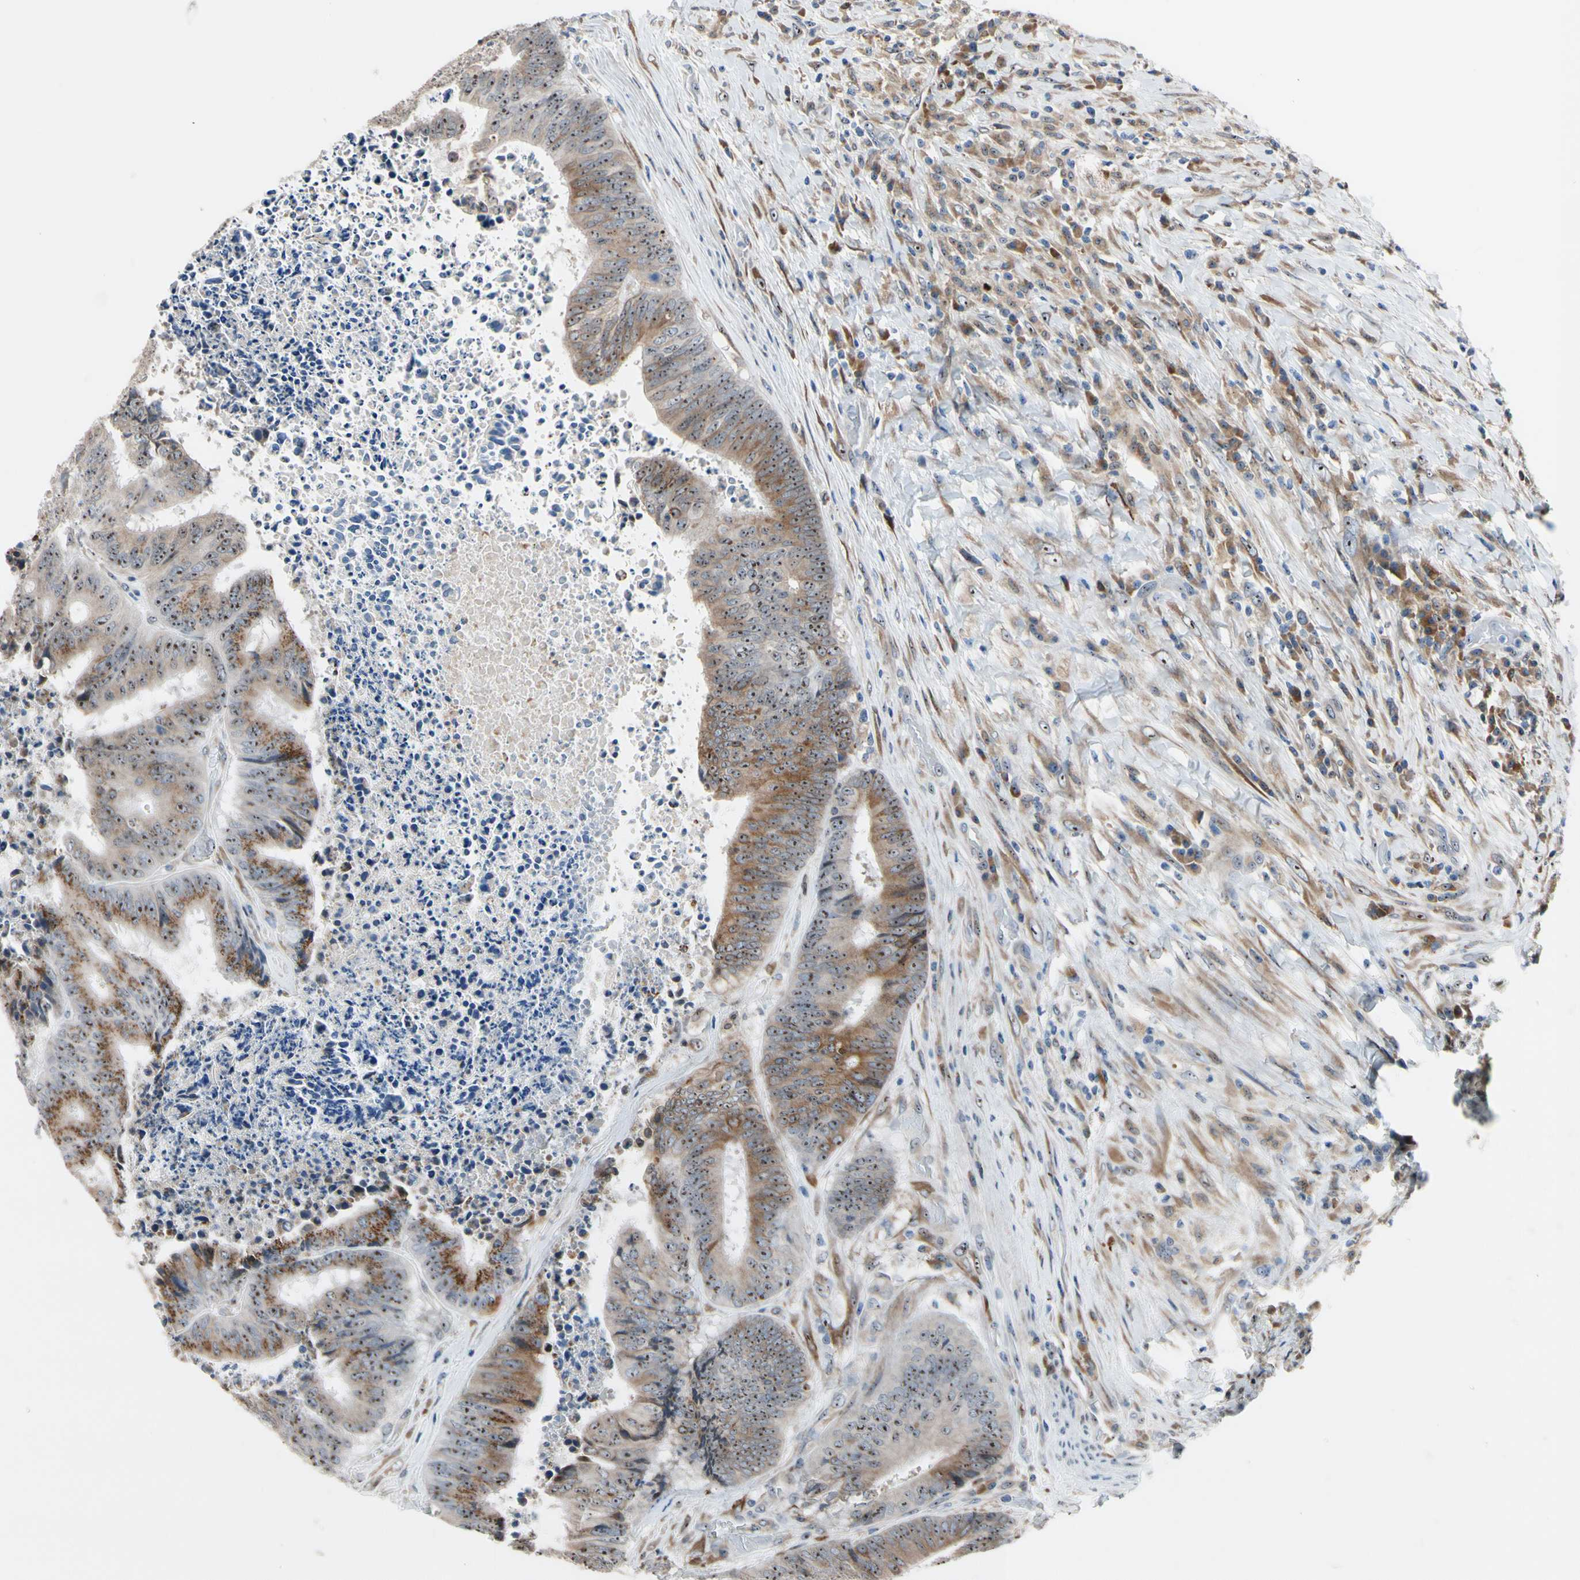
{"staining": {"intensity": "weak", "quantity": ">75%", "location": "cytoplasmic/membranous"}, "tissue": "colorectal cancer", "cell_type": "Tumor cells", "image_type": "cancer", "snomed": [{"axis": "morphology", "description": "Adenocarcinoma, NOS"}, {"axis": "topography", "description": "Rectum"}], "caption": "Colorectal cancer tissue reveals weak cytoplasmic/membranous expression in approximately >75% of tumor cells, visualized by immunohistochemistry. Immunohistochemistry (ihc) stains the protein in brown and the nuclei are stained blue.", "gene": "TMED7", "patient": {"sex": "male", "age": 72}}